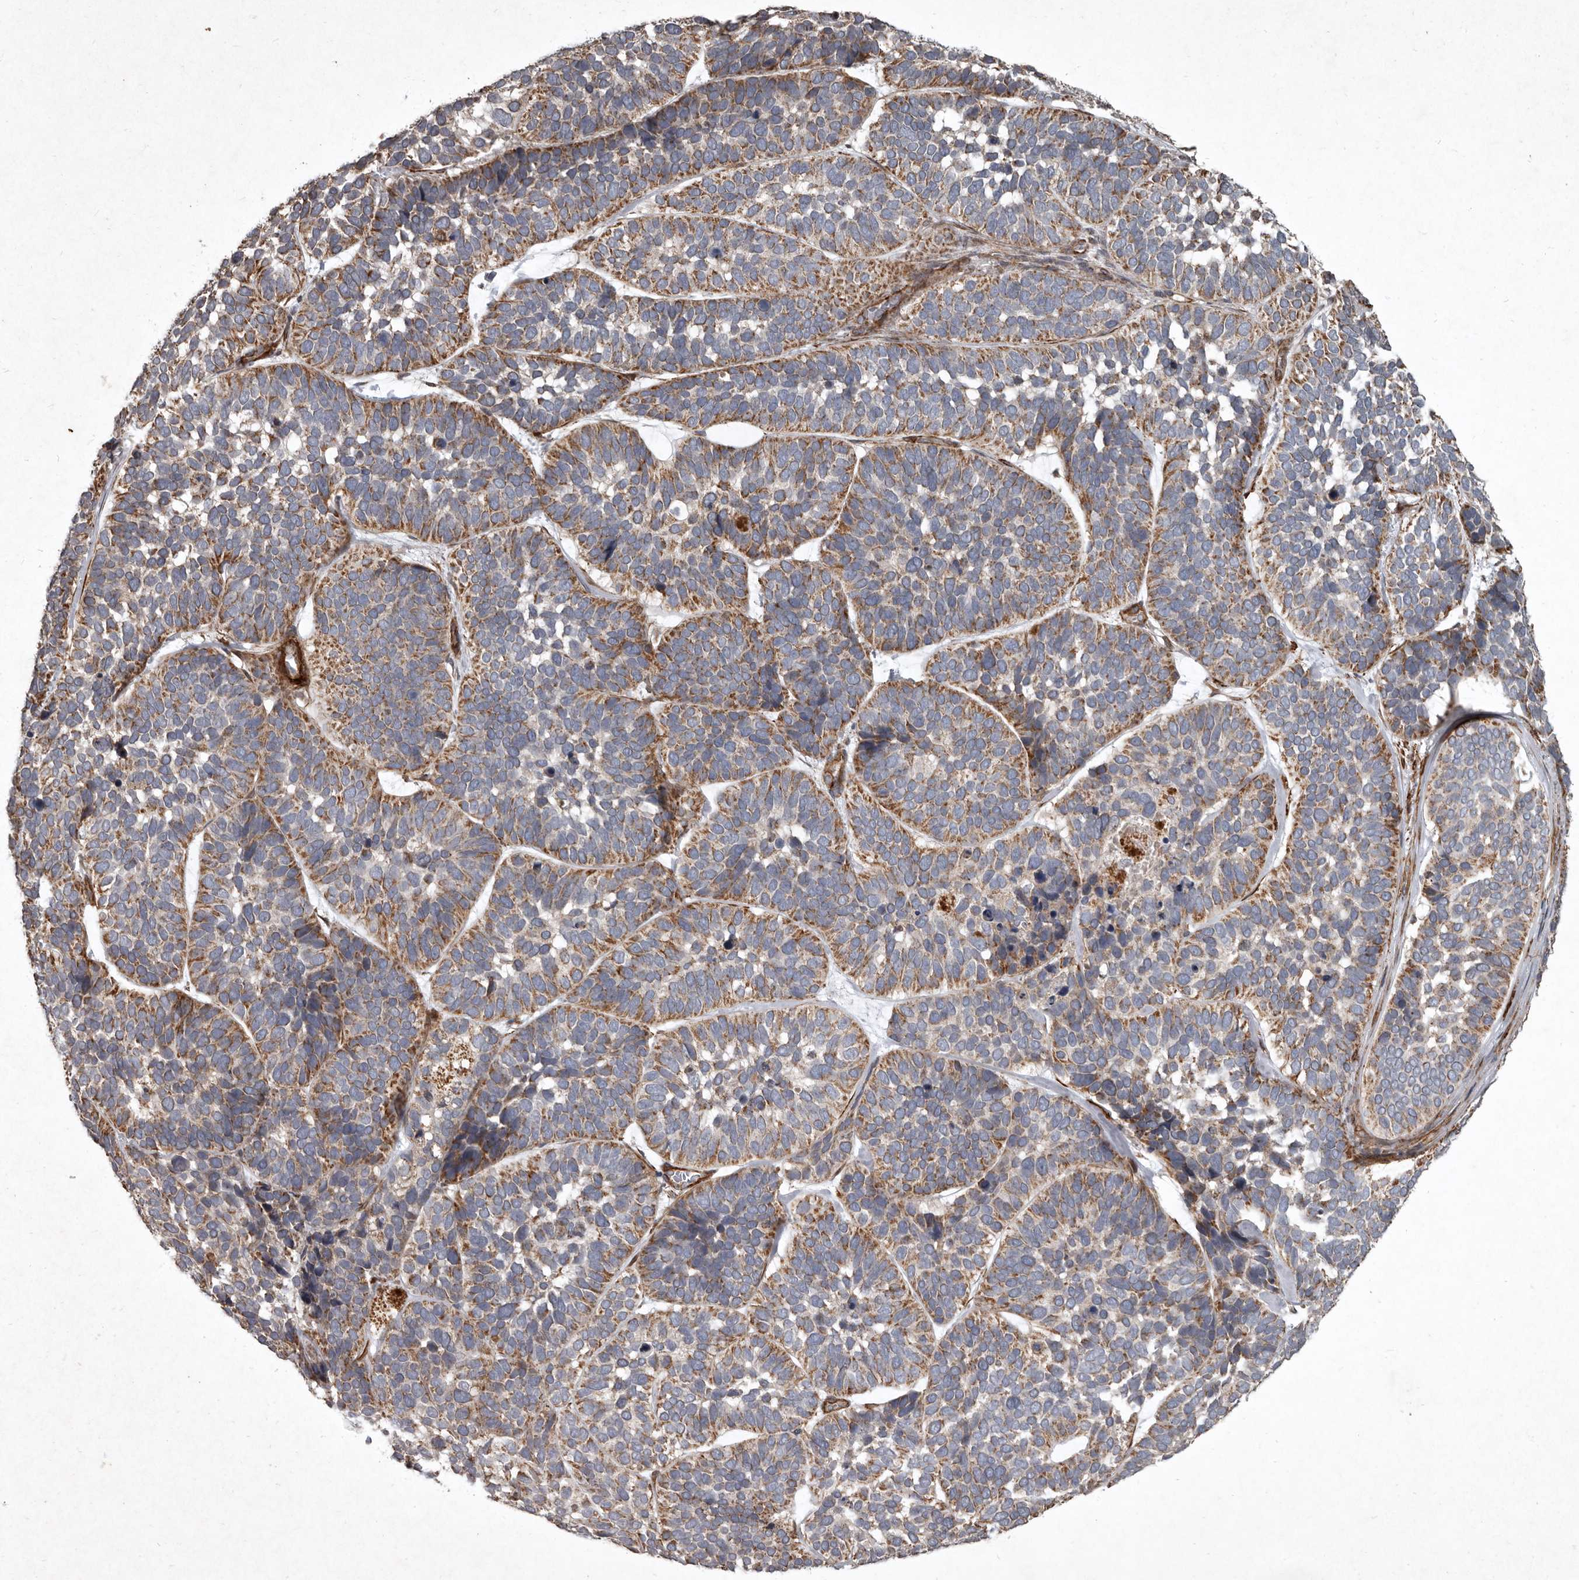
{"staining": {"intensity": "moderate", "quantity": ">75%", "location": "cytoplasmic/membranous"}, "tissue": "skin cancer", "cell_type": "Tumor cells", "image_type": "cancer", "snomed": [{"axis": "morphology", "description": "Basal cell carcinoma"}, {"axis": "topography", "description": "Skin"}], "caption": "Immunohistochemical staining of human skin cancer (basal cell carcinoma) reveals medium levels of moderate cytoplasmic/membranous protein positivity in about >75% of tumor cells. (IHC, brightfield microscopy, high magnification).", "gene": "MRPS15", "patient": {"sex": "male", "age": 62}}